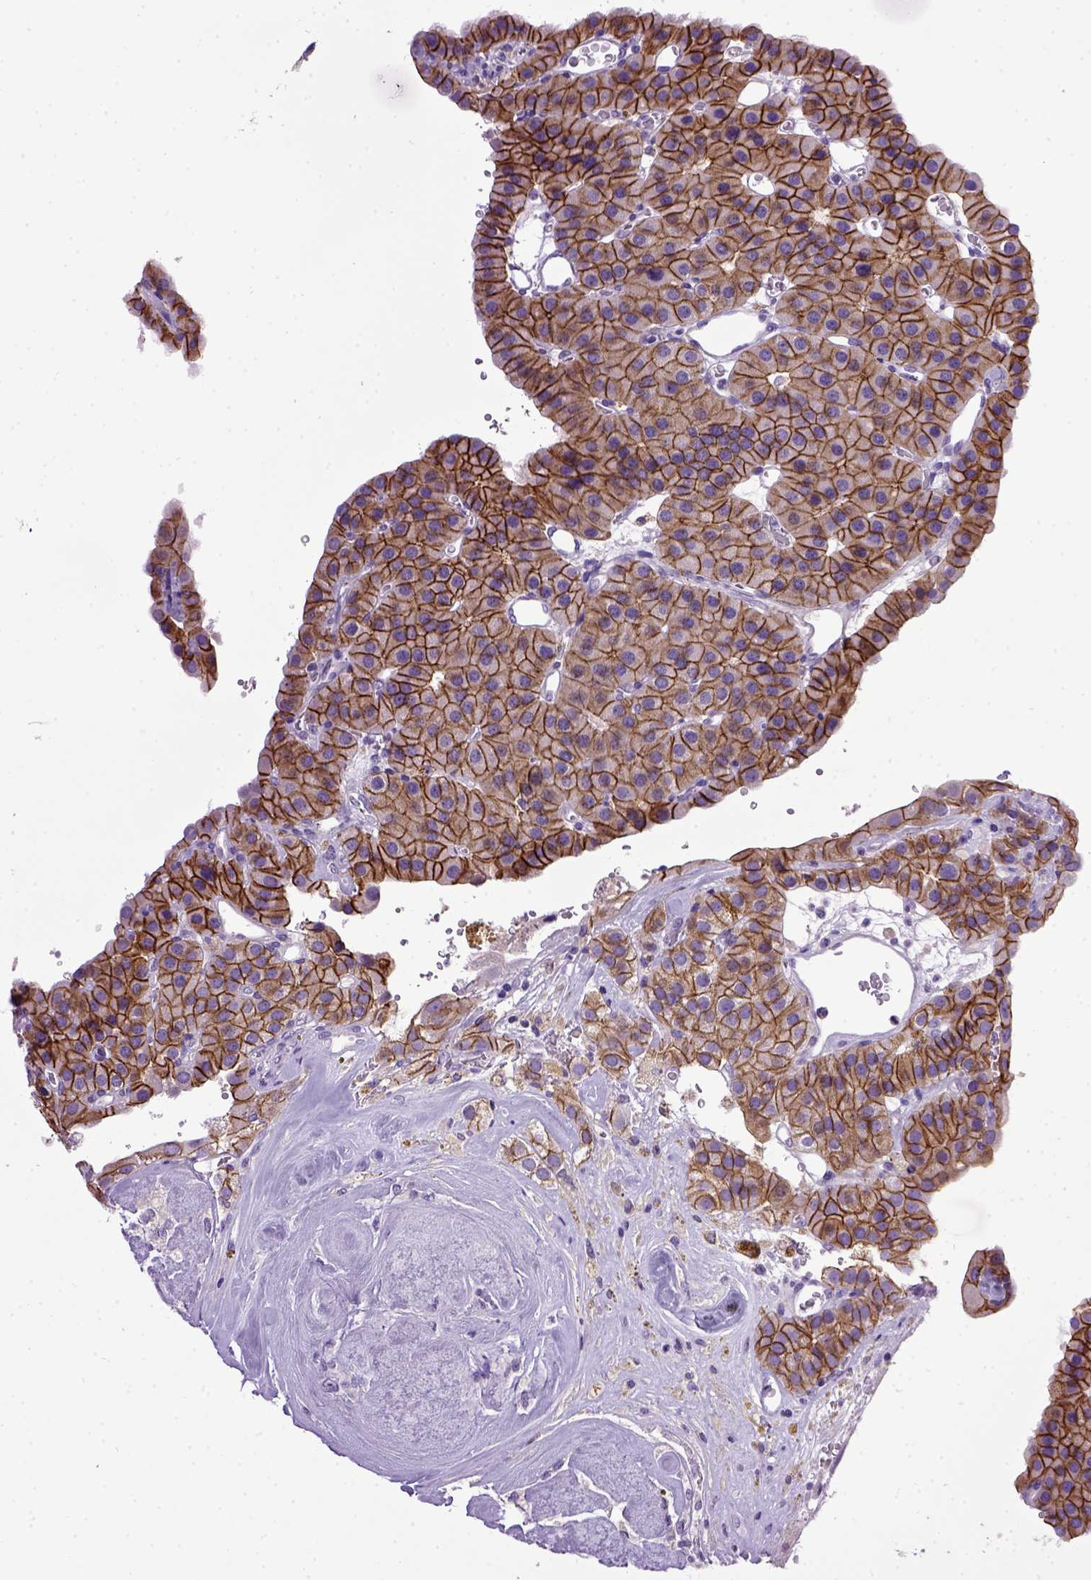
{"staining": {"intensity": "strong", "quantity": ">75%", "location": "cytoplasmic/membranous"}, "tissue": "parathyroid gland", "cell_type": "Glandular cells", "image_type": "normal", "snomed": [{"axis": "morphology", "description": "Normal tissue, NOS"}, {"axis": "morphology", "description": "Adenoma, NOS"}, {"axis": "topography", "description": "Parathyroid gland"}], "caption": "Protein staining shows strong cytoplasmic/membranous positivity in approximately >75% of glandular cells in benign parathyroid gland. (DAB IHC with brightfield microscopy, high magnification).", "gene": "CDH1", "patient": {"sex": "female", "age": 86}}